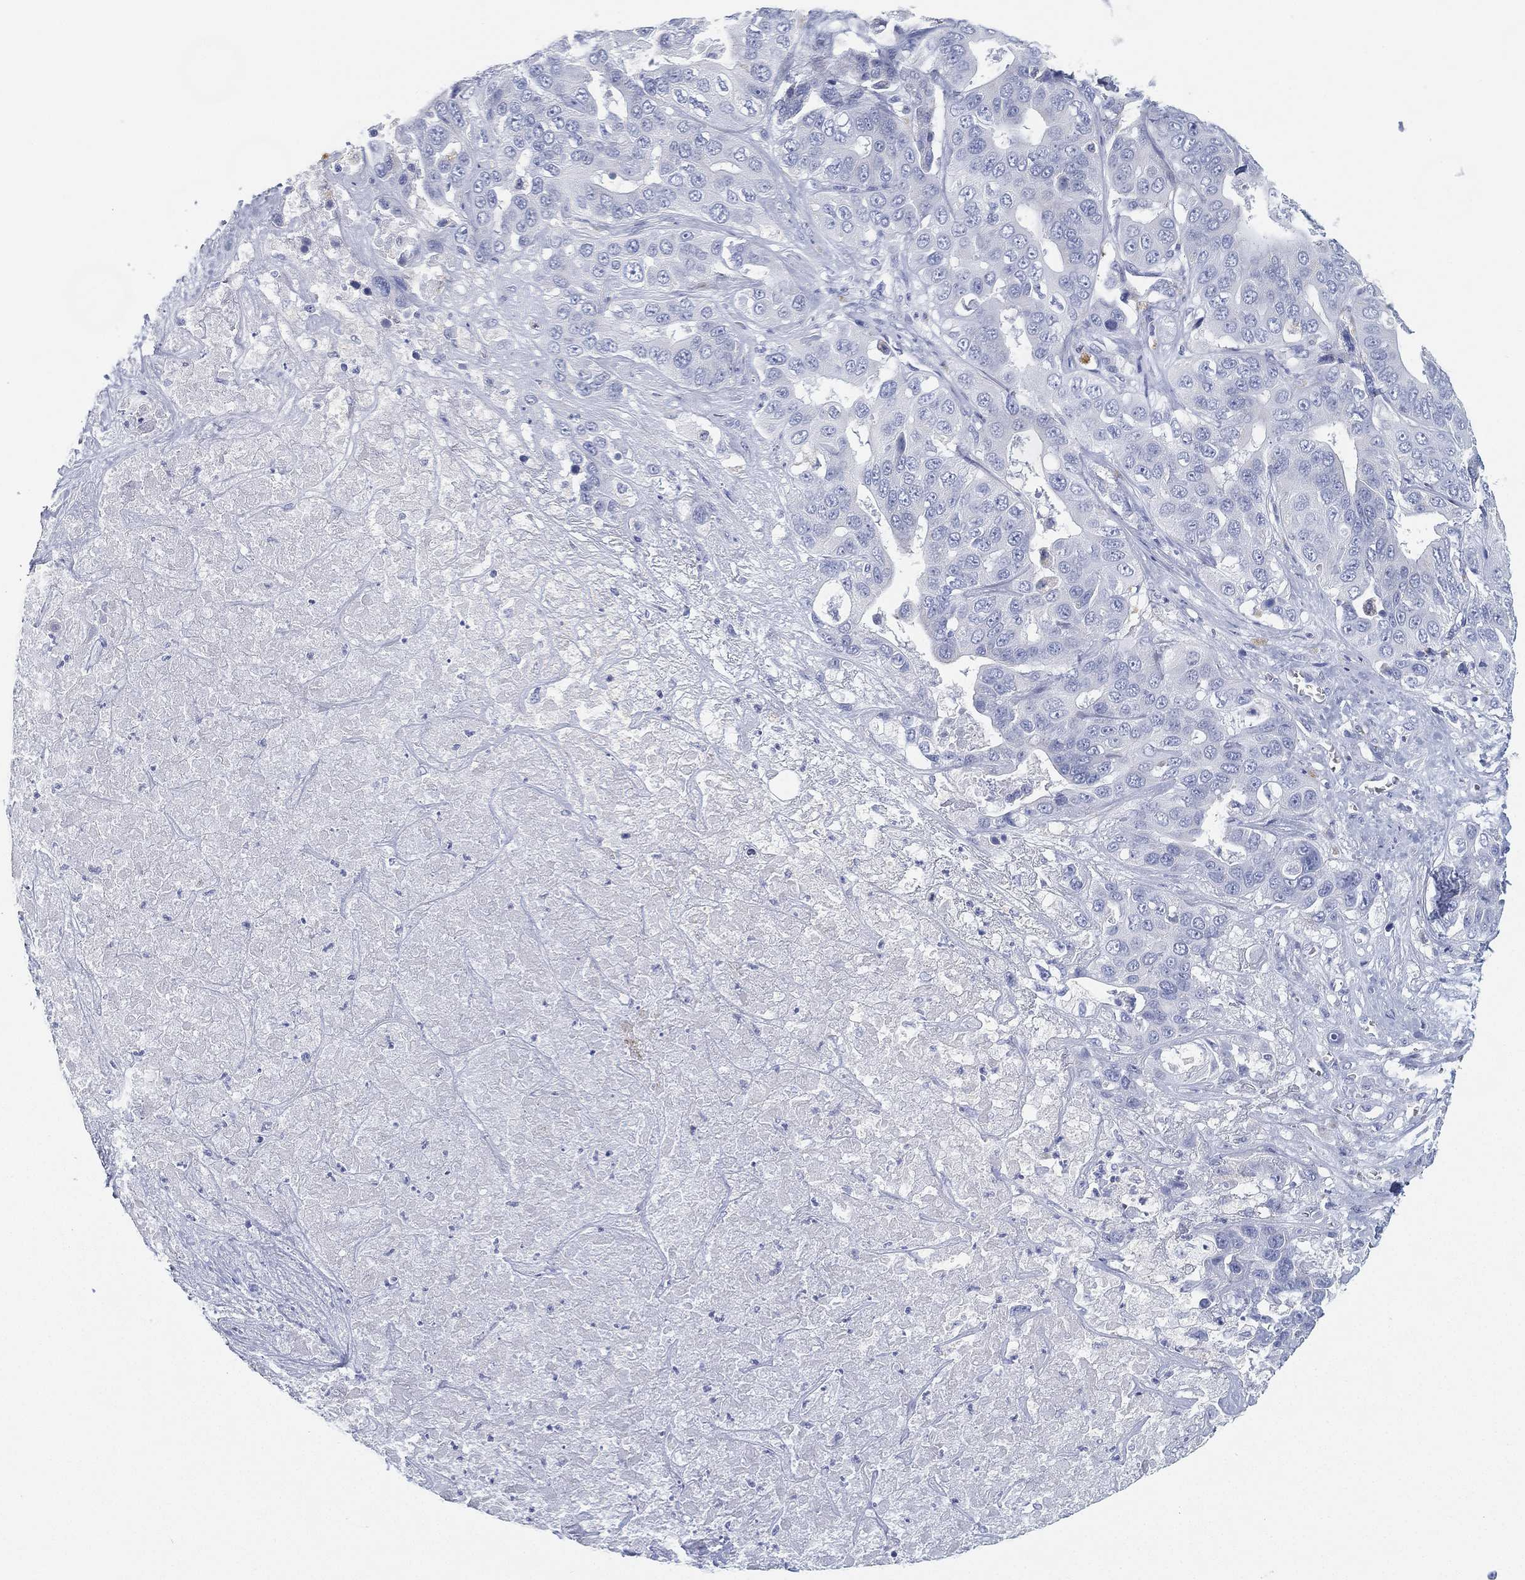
{"staining": {"intensity": "negative", "quantity": "none", "location": "none"}, "tissue": "liver cancer", "cell_type": "Tumor cells", "image_type": "cancer", "snomed": [{"axis": "morphology", "description": "Cholangiocarcinoma"}, {"axis": "topography", "description": "Liver"}], "caption": "Tumor cells show no significant protein positivity in liver cancer (cholangiocarcinoma).", "gene": "GPR61", "patient": {"sex": "female", "age": 52}}